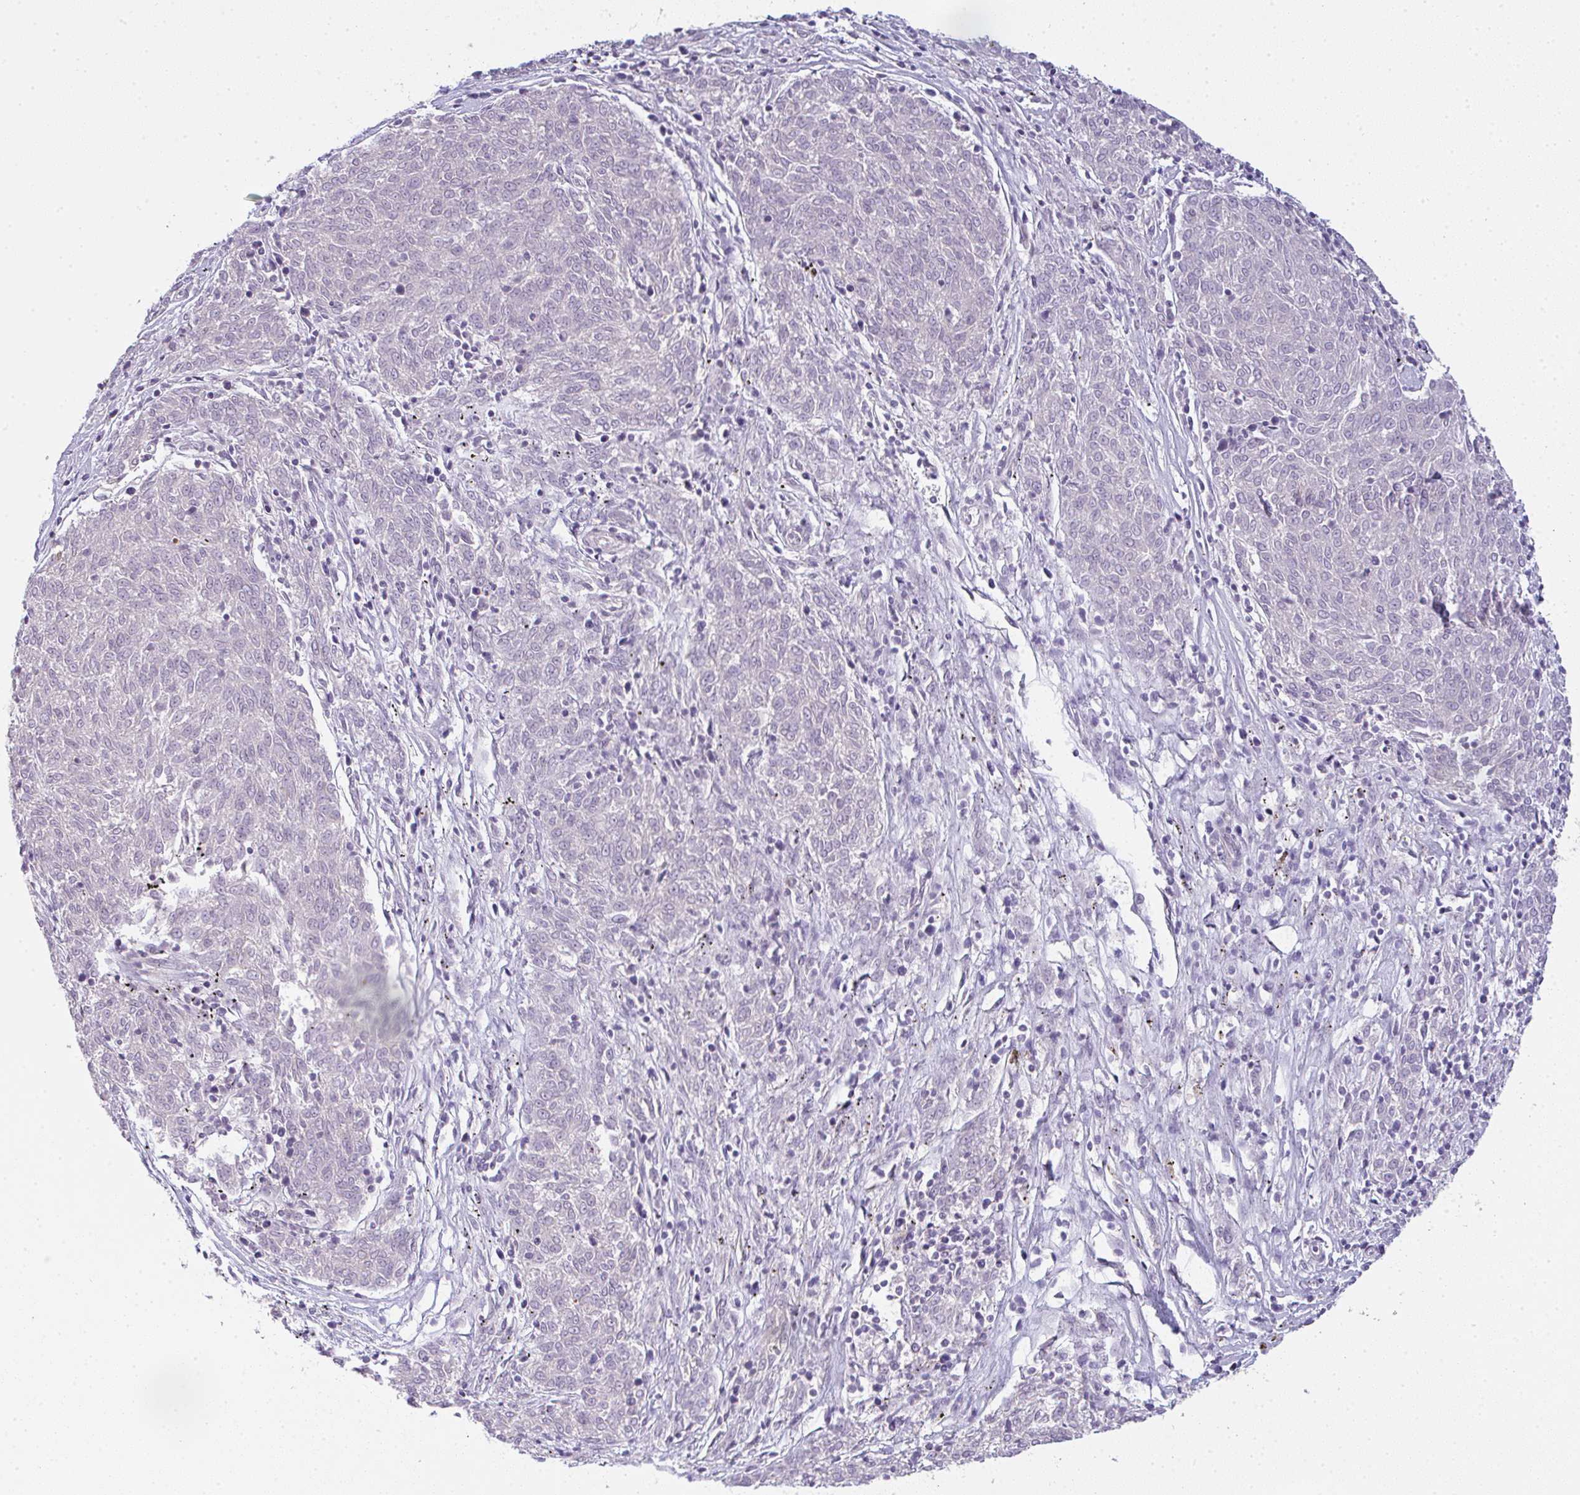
{"staining": {"intensity": "negative", "quantity": "none", "location": "none"}, "tissue": "melanoma", "cell_type": "Tumor cells", "image_type": "cancer", "snomed": [{"axis": "morphology", "description": "Malignant melanoma, NOS"}, {"axis": "topography", "description": "Skin"}], "caption": "IHC of human malignant melanoma displays no positivity in tumor cells.", "gene": "CSE1L", "patient": {"sex": "female", "age": 72}}